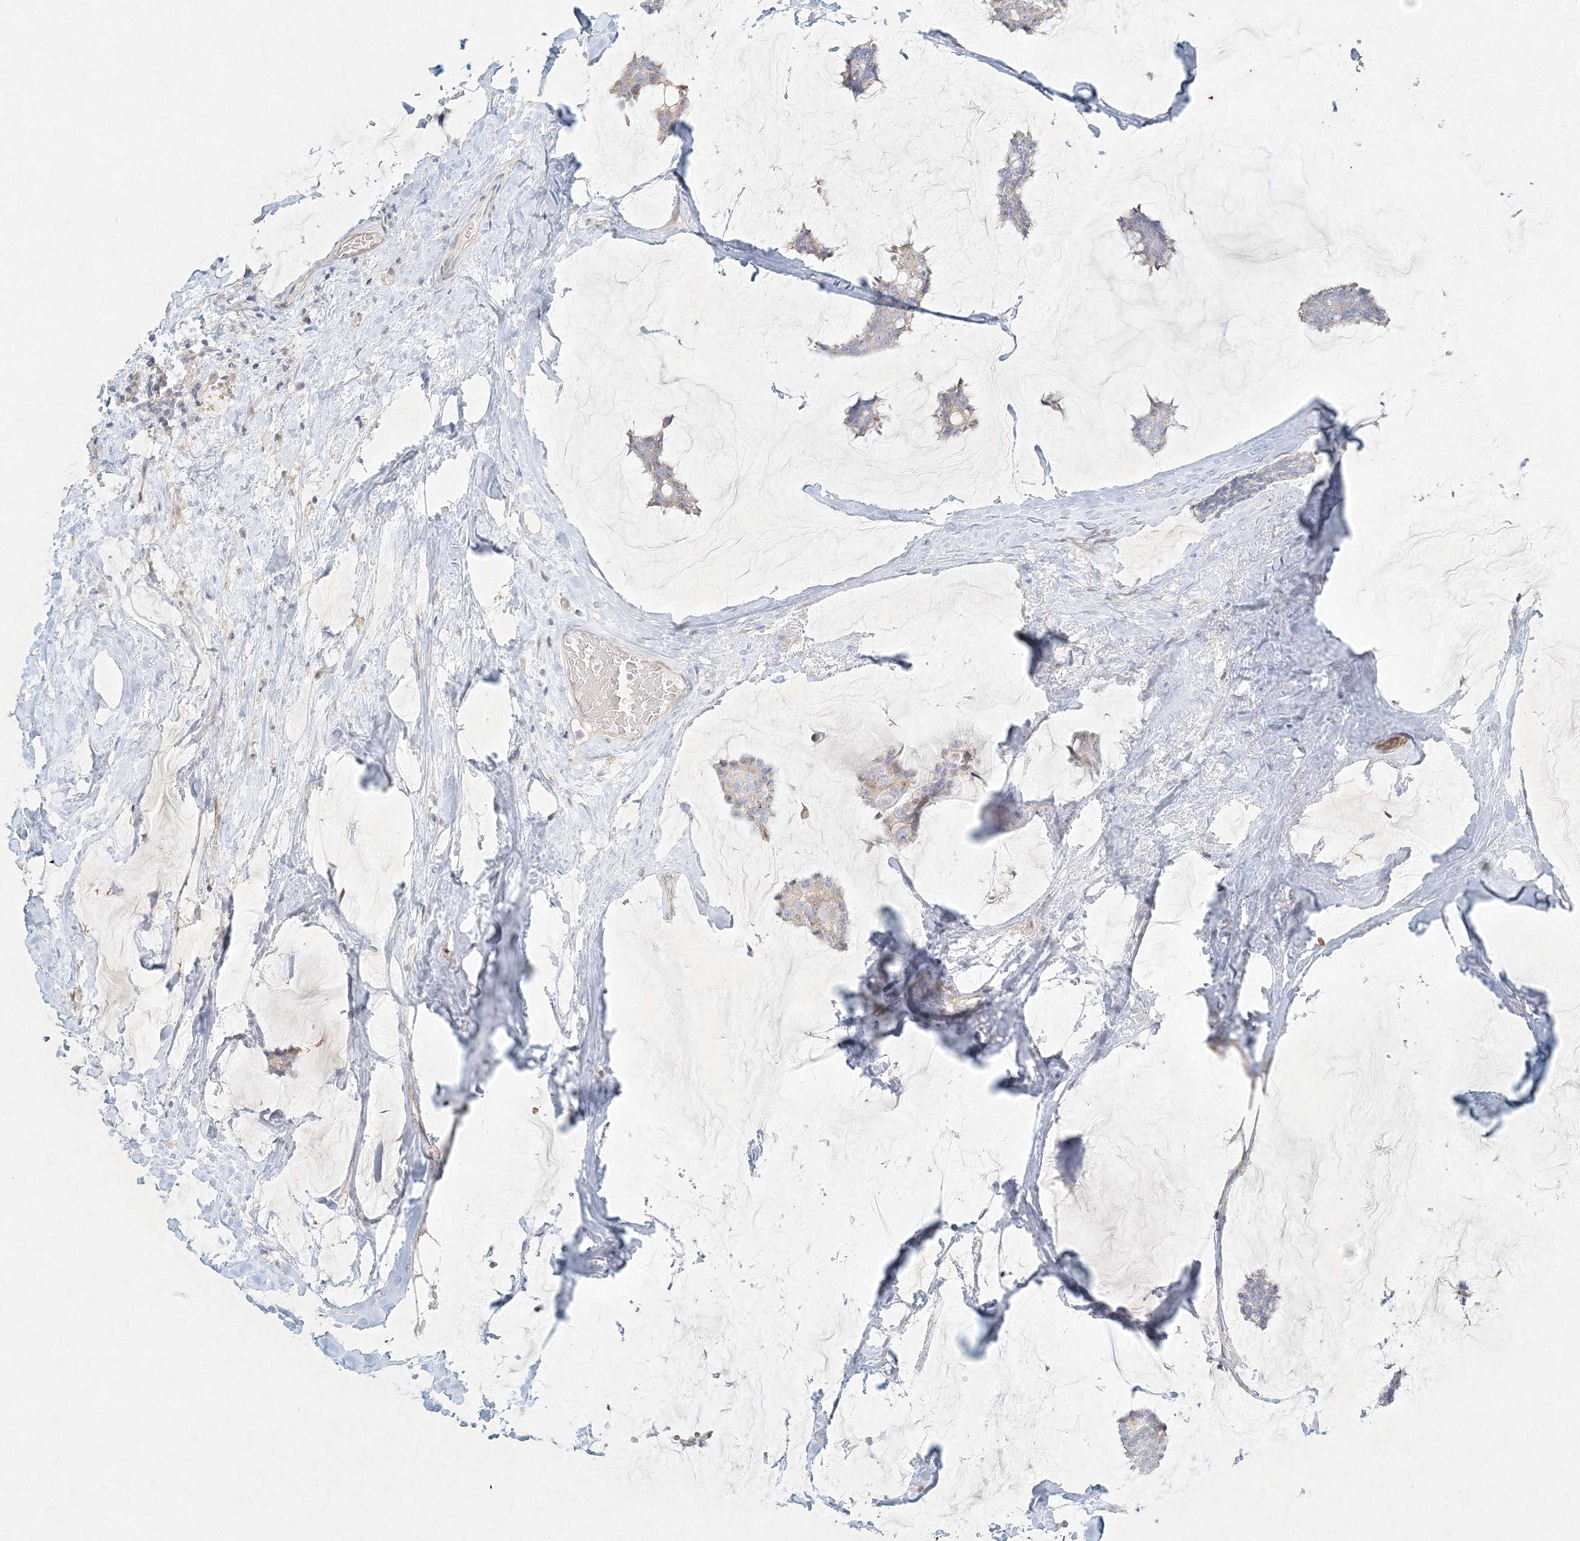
{"staining": {"intensity": "weak", "quantity": "25%-75%", "location": "cytoplasmic/membranous"}, "tissue": "breast cancer", "cell_type": "Tumor cells", "image_type": "cancer", "snomed": [{"axis": "morphology", "description": "Duct carcinoma"}, {"axis": "topography", "description": "Breast"}], "caption": "Infiltrating ductal carcinoma (breast) tissue reveals weak cytoplasmic/membranous expression in about 25%-75% of tumor cells (DAB (3,3'-diaminobenzidine) IHC, brown staining for protein, blue staining for nuclei).", "gene": "STK11IP", "patient": {"sex": "female", "age": 93}}